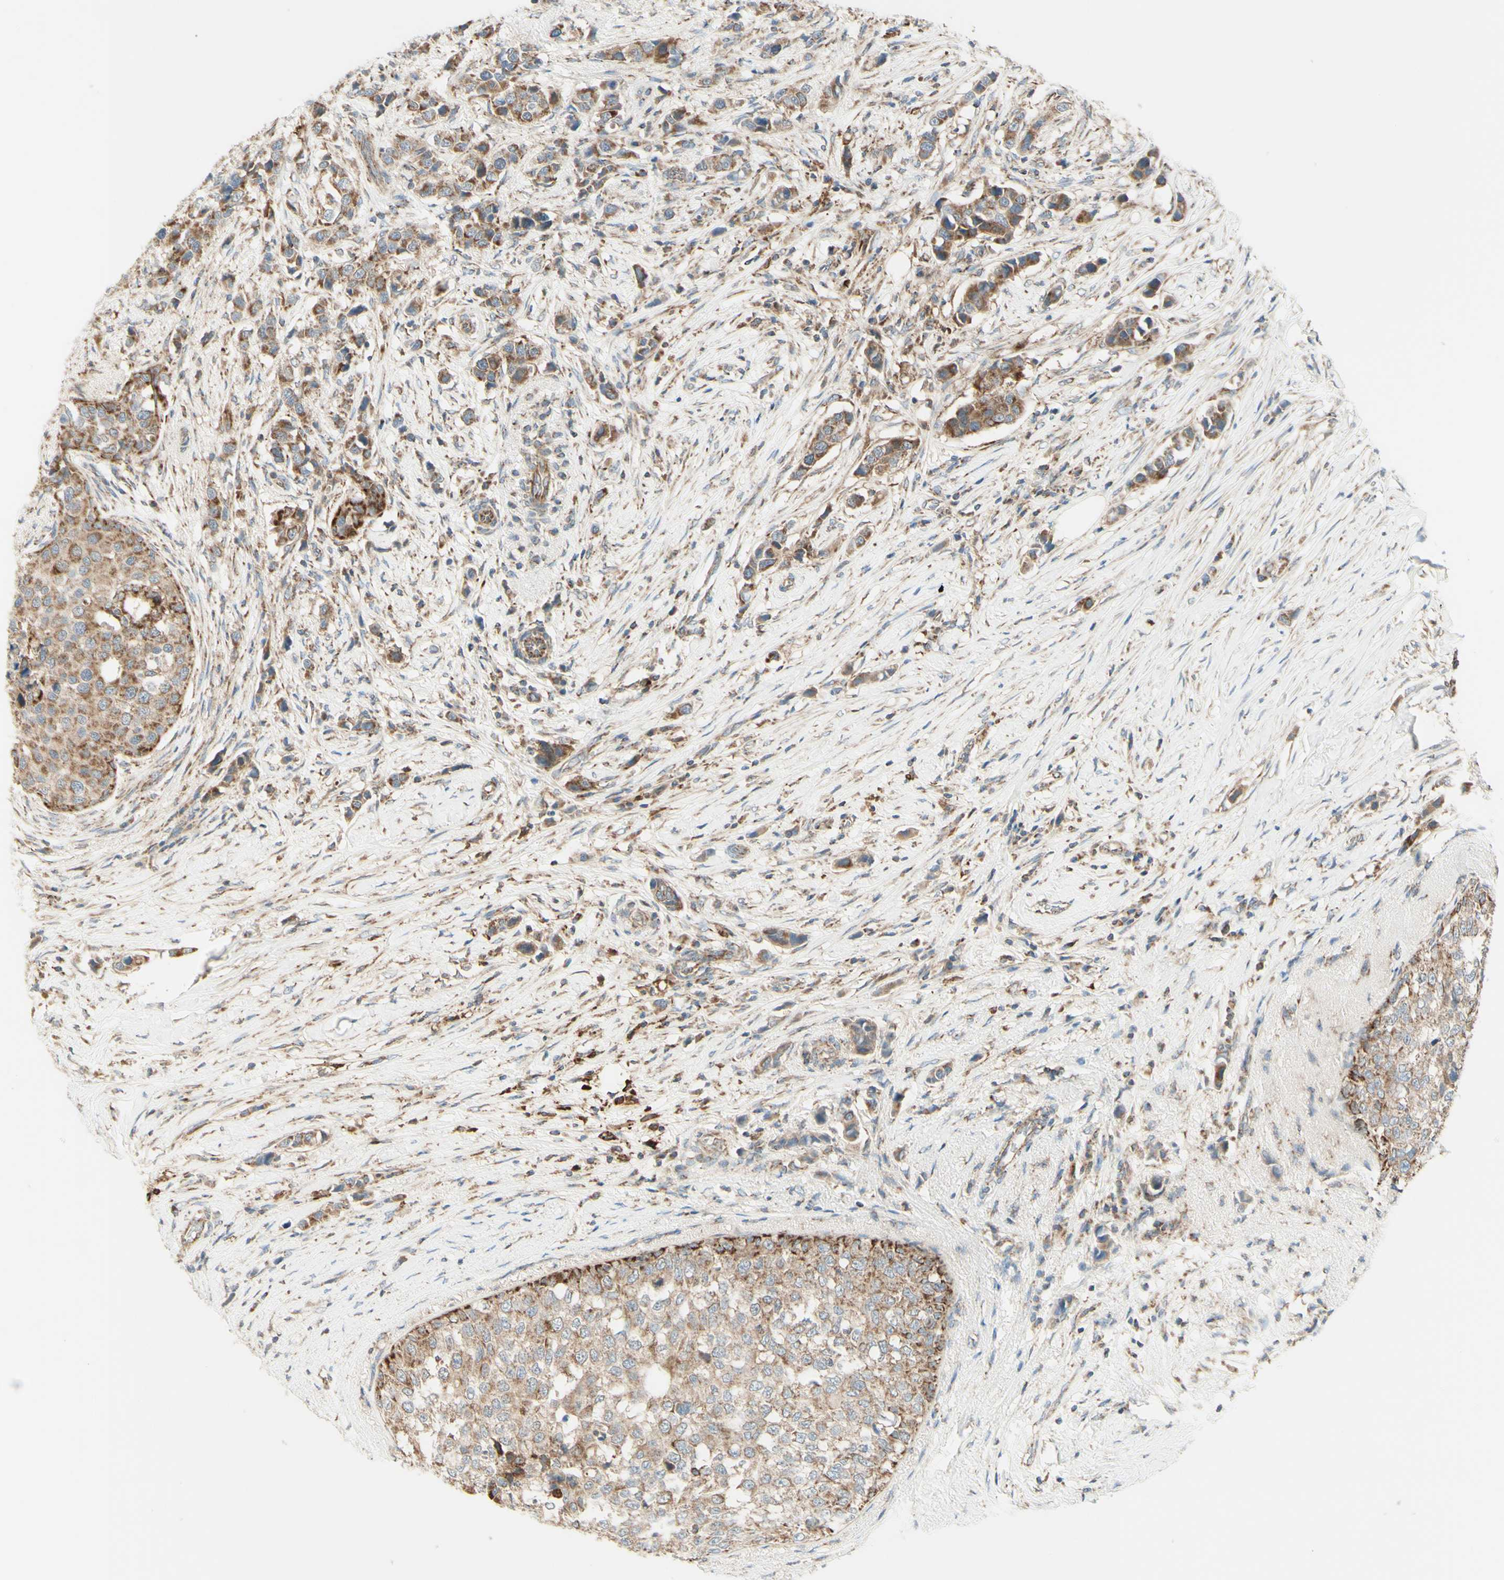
{"staining": {"intensity": "moderate", "quantity": ">75%", "location": "cytoplasmic/membranous"}, "tissue": "breast cancer", "cell_type": "Tumor cells", "image_type": "cancer", "snomed": [{"axis": "morphology", "description": "Normal tissue, NOS"}, {"axis": "morphology", "description": "Duct carcinoma"}, {"axis": "topography", "description": "Breast"}], "caption": "IHC (DAB) staining of intraductal carcinoma (breast) shows moderate cytoplasmic/membranous protein expression in about >75% of tumor cells.", "gene": "ARMC10", "patient": {"sex": "female", "age": 50}}